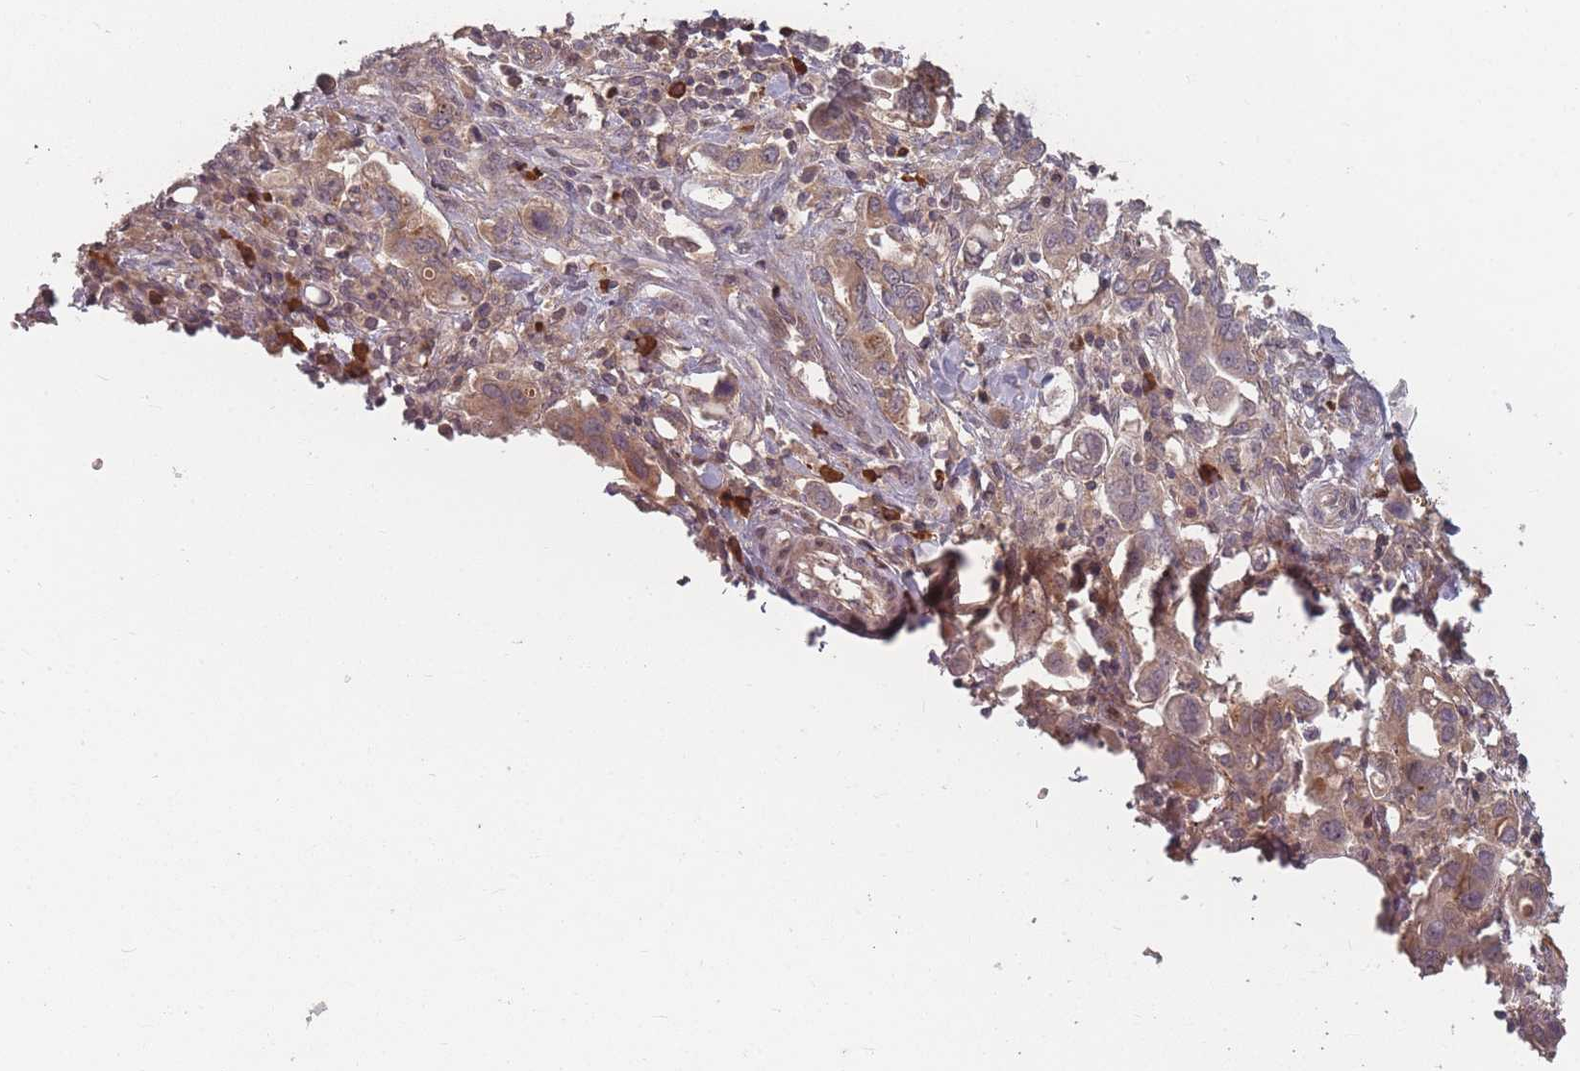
{"staining": {"intensity": "weak", "quantity": ">75%", "location": "cytoplasmic/membranous"}, "tissue": "stomach cancer", "cell_type": "Tumor cells", "image_type": "cancer", "snomed": [{"axis": "morphology", "description": "Adenocarcinoma, NOS"}, {"axis": "topography", "description": "Stomach, upper"}, {"axis": "topography", "description": "Stomach"}], "caption": "This is a photomicrograph of IHC staining of adenocarcinoma (stomach), which shows weak staining in the cytoplasmic/membranous of tumor cells.", "gene": "HAGH", "patient": {"sex": "male", "age": 62}}